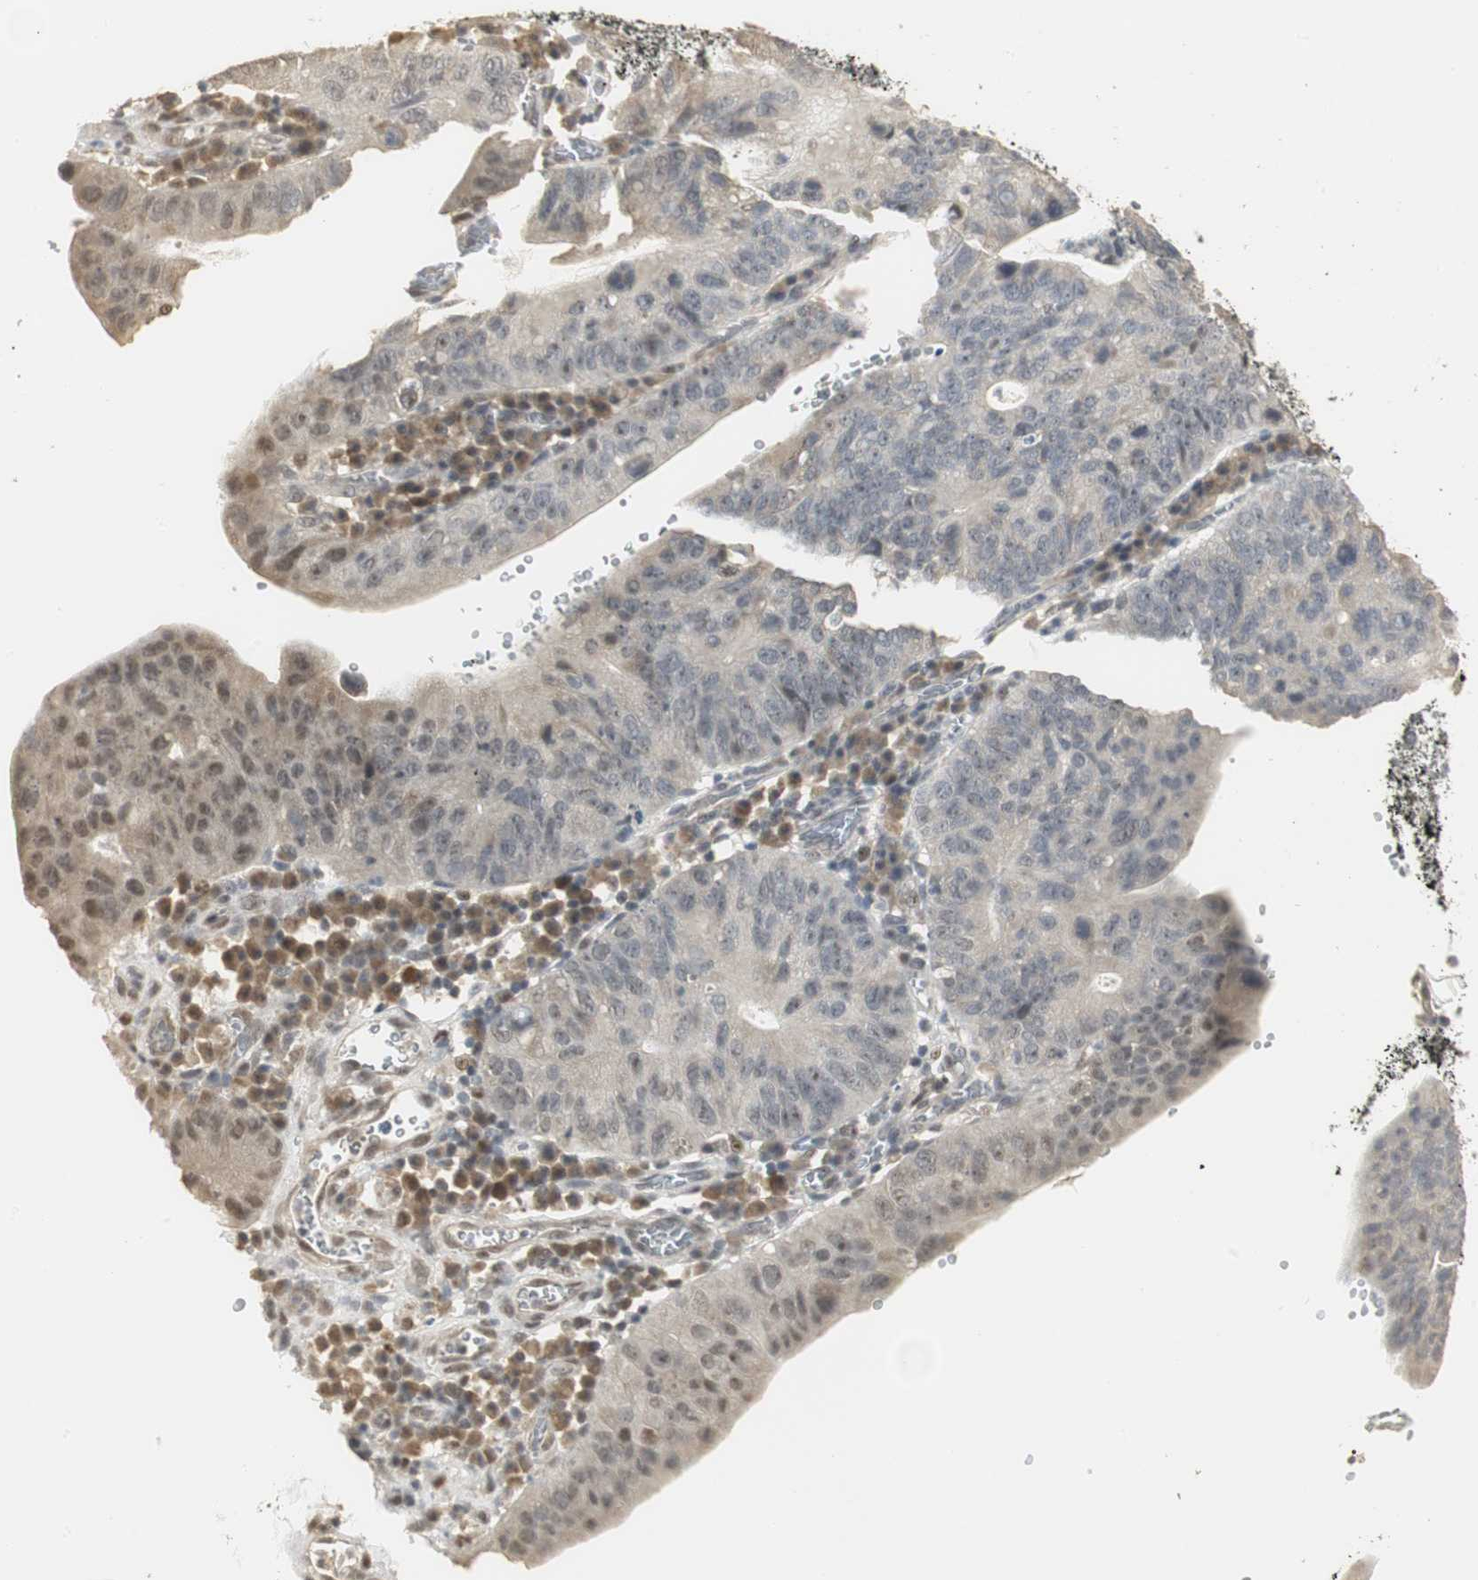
{"staining": {"intensity": "weak", "quantity": "<25%", "location": "cytoplasmic/membranous,nuclear"}, "tissue": "stomach cancer", "cell_type": "Tumor cells", "image_type": "cancer", "snomed": [{"axis": "morphology", "description": "Adenocarcinoma, NOS"}, {"axis": "topography", "description": "Stomach"}], "caption": "This is an immunohistochemistry image of human stomach cancer (adenocarcinoma). There is no staining in tumor cells.", "gene": "ELOA", "patient": {"sex": "male", "age": 59}}